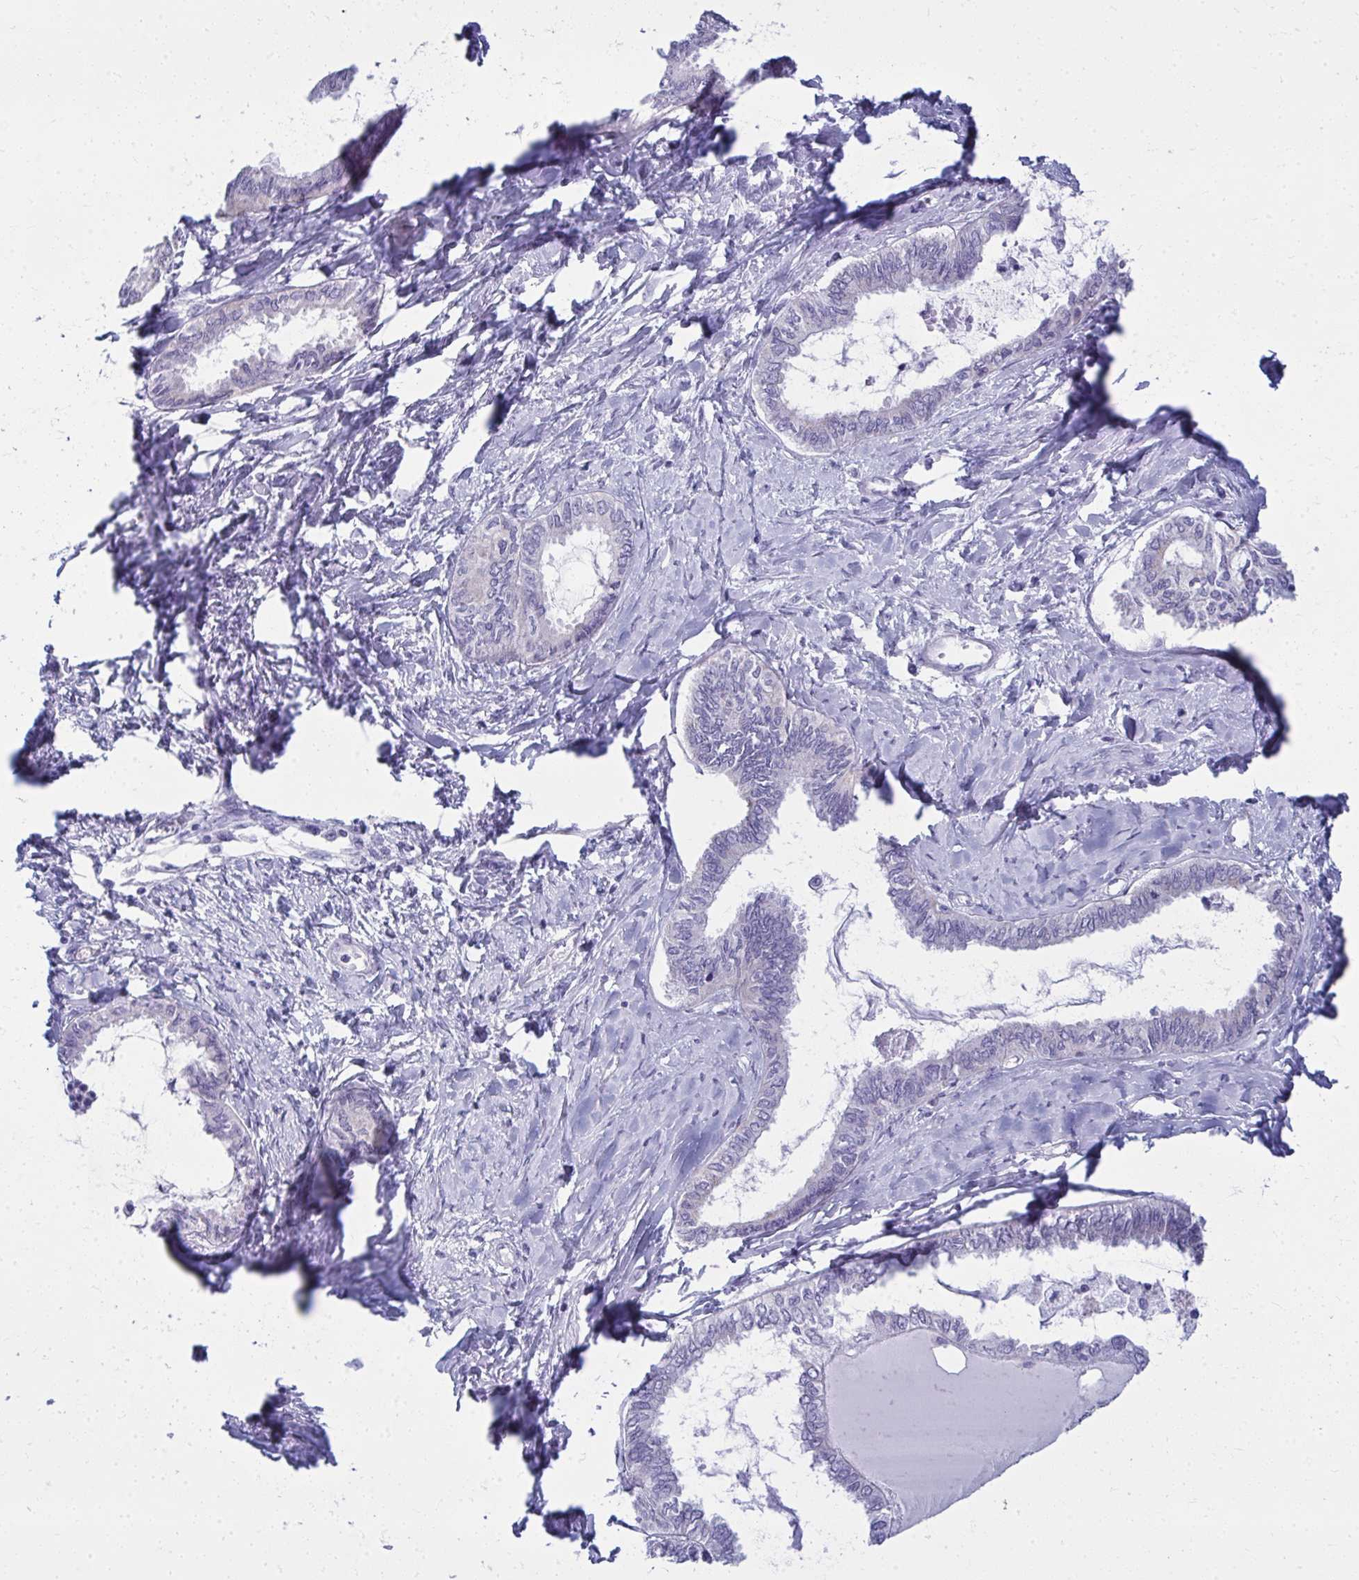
{"staining": {"intensity": "negative", "quantity": "none", "location": "none"}, "tissue": "ovarian cancer", "cell_type": "Tumor cells", "image_type": "cancer", "snomed": [{"axis": "morphology", "description": "Carcinoma, endometroid"}, {"axis": "topography", "description": "Ovary"}], "caption": "Ovarian cancer was stained to show a protein in brown. There is no significant positivity in tumor cells. (Immunohistochemistry (ihc), brightfield microscopy, high magnification).", "gene": "QDPR", "patient": {"sex": "female", "age": 70}}